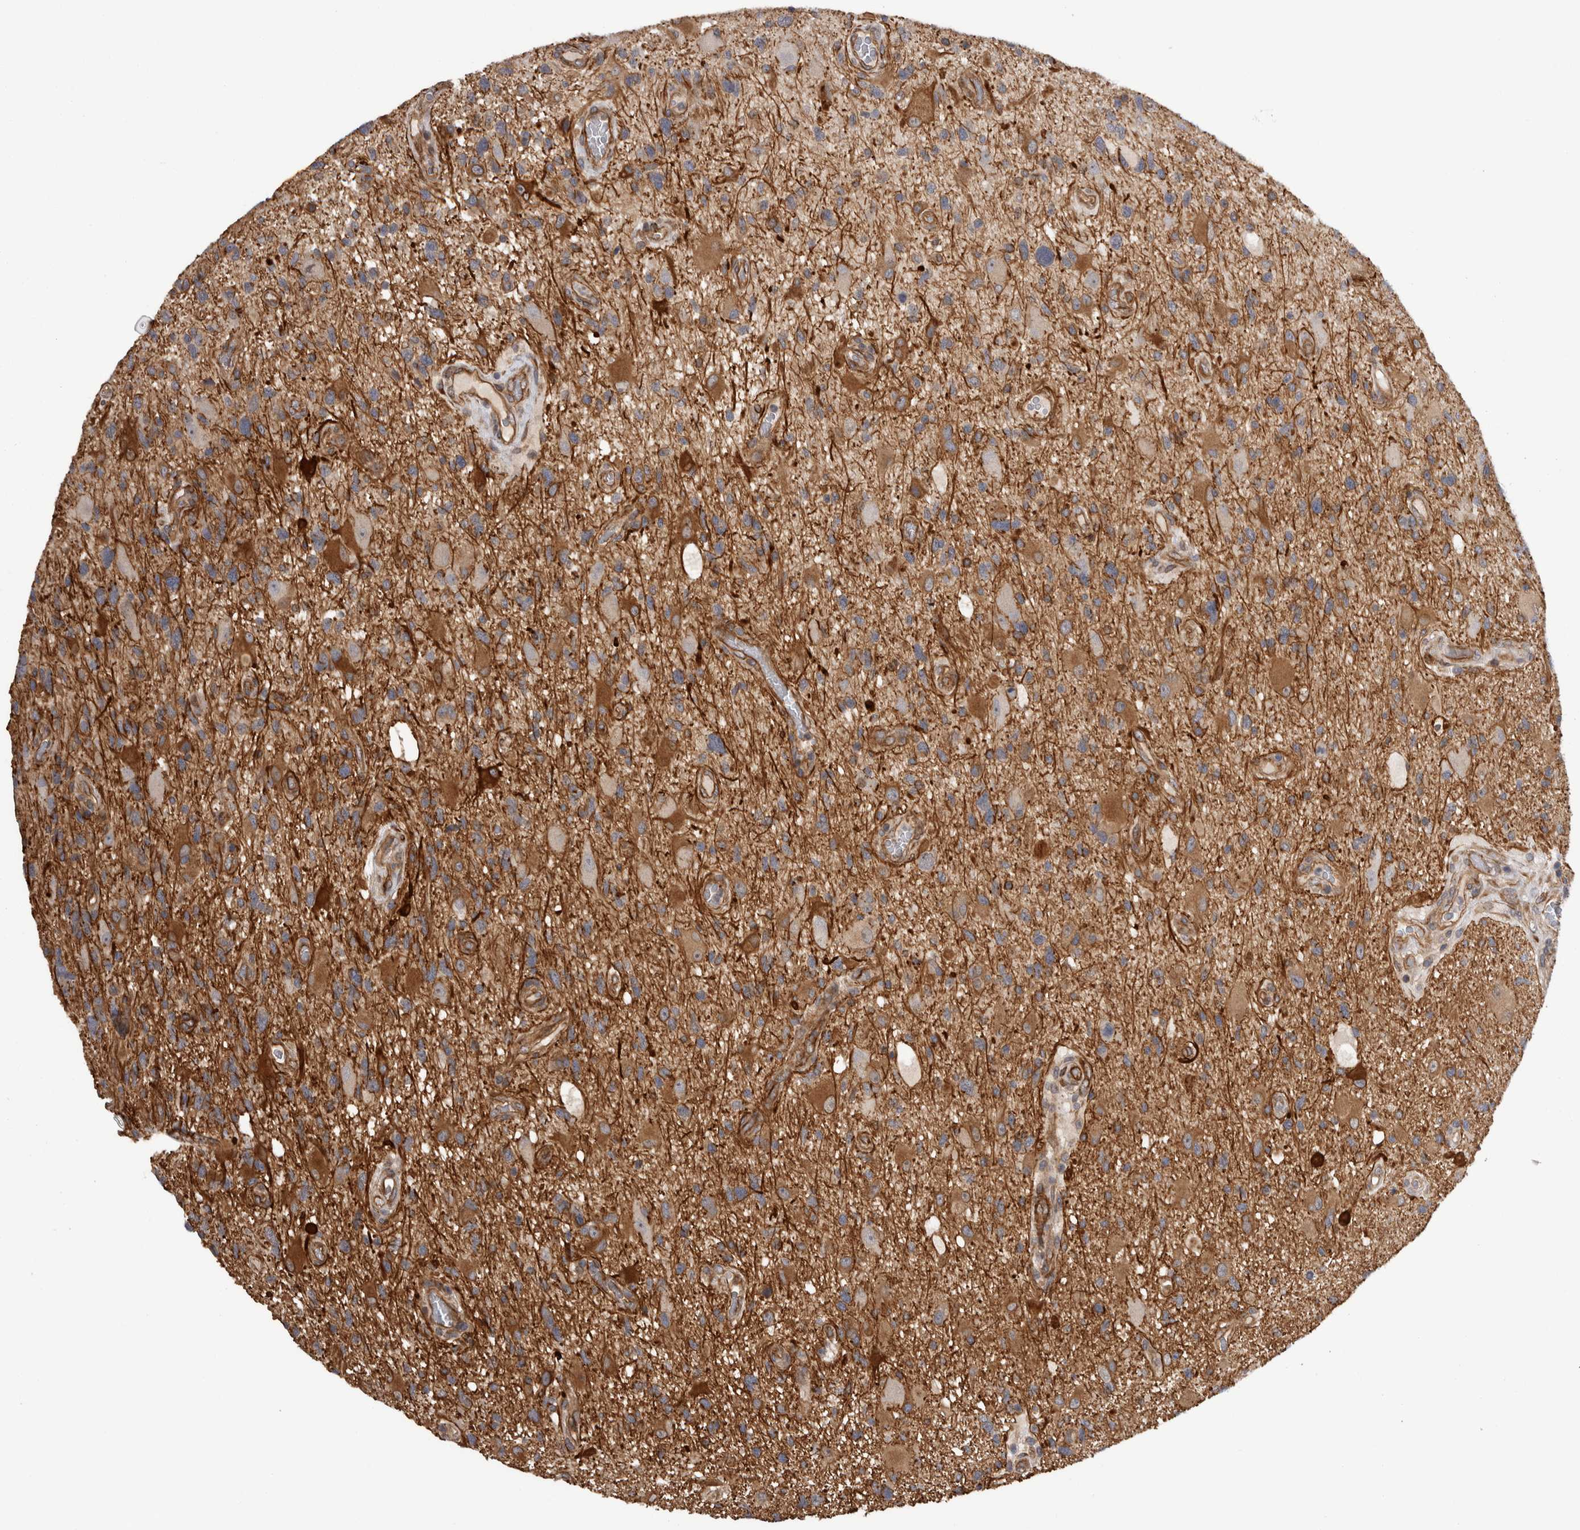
{"staining": {"intensity": "strong", "quantity": "25%-75%", "location": "cytoplasmic/membranous"}, "tissue": "glioma", "cell_type": "Tumor cells", "image_type": "cancer", "snomed": [{"axis": "morphology", "description": "Glioma, malignant, High grade"}, {"axis": "topography", "description": "Brain"}], "caption": "Immunohistochemical staining of malignant glioma (high-grade) shows high levels of strong cytoplasmic/membranous staining in approximately 25%-75% of tumor cells.", "gene": "RMDN1", "patient": {"sex": "male", "age": 33}}